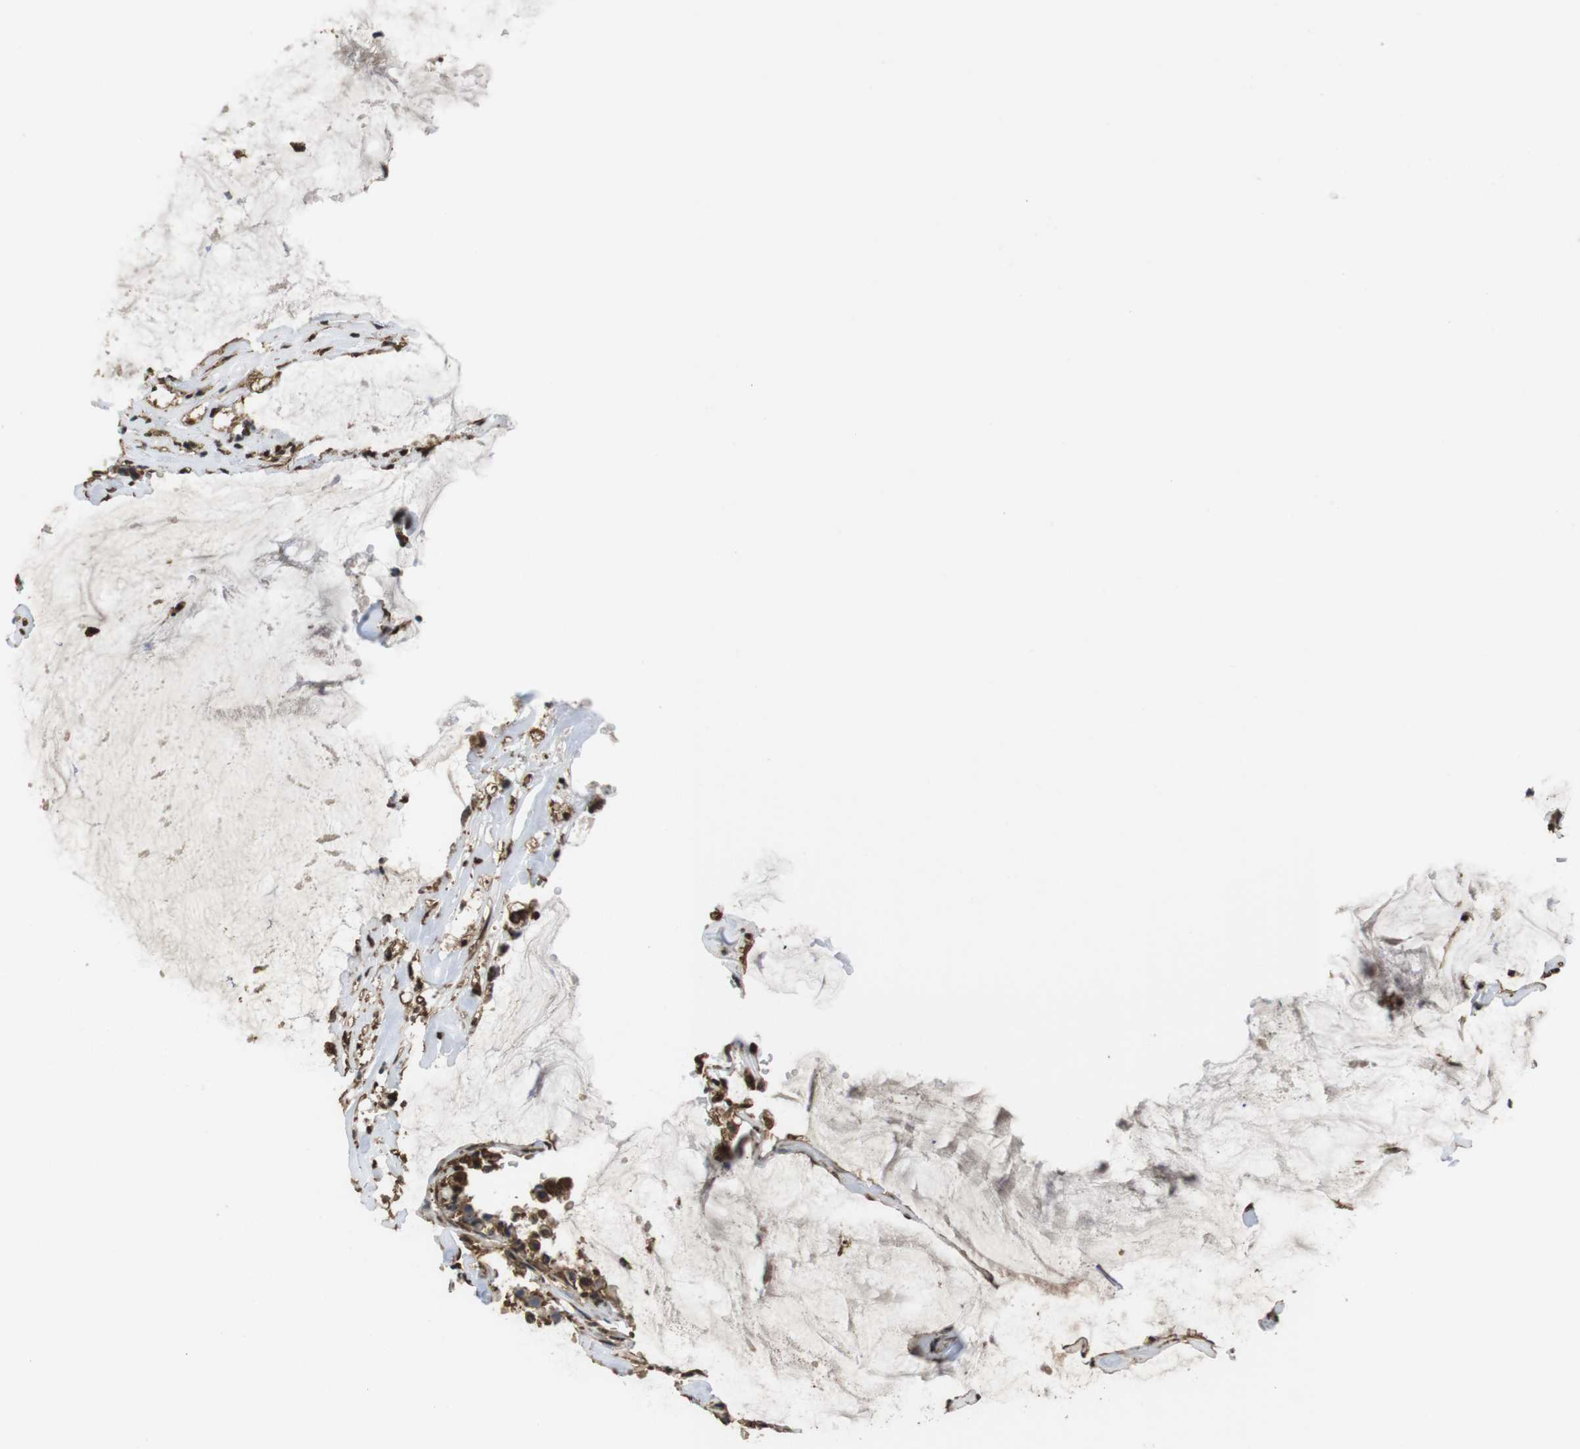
{"staining": {"intensity": "moderate", "quantity": ">75%", "location": "cytoplasmic/membranous,nuclear"}, "tissue": "pancreatic cancer", "cell_type": "Tumor cells", "image_type": "cancer", "snomed": [{"axis": "morphology", "description": "Adenocarcinoma, NOS"}, {"axis": "topography", "description": "Pancreas"}], "caption": "A brown stain labels moderate cytoplasmic/membranous and nuclear positivity of a protein in human adenocarcinoma (pancreatic) tumor cells.", "gene": "LDHA", "patient": {"sex": "male", "age": 41}}